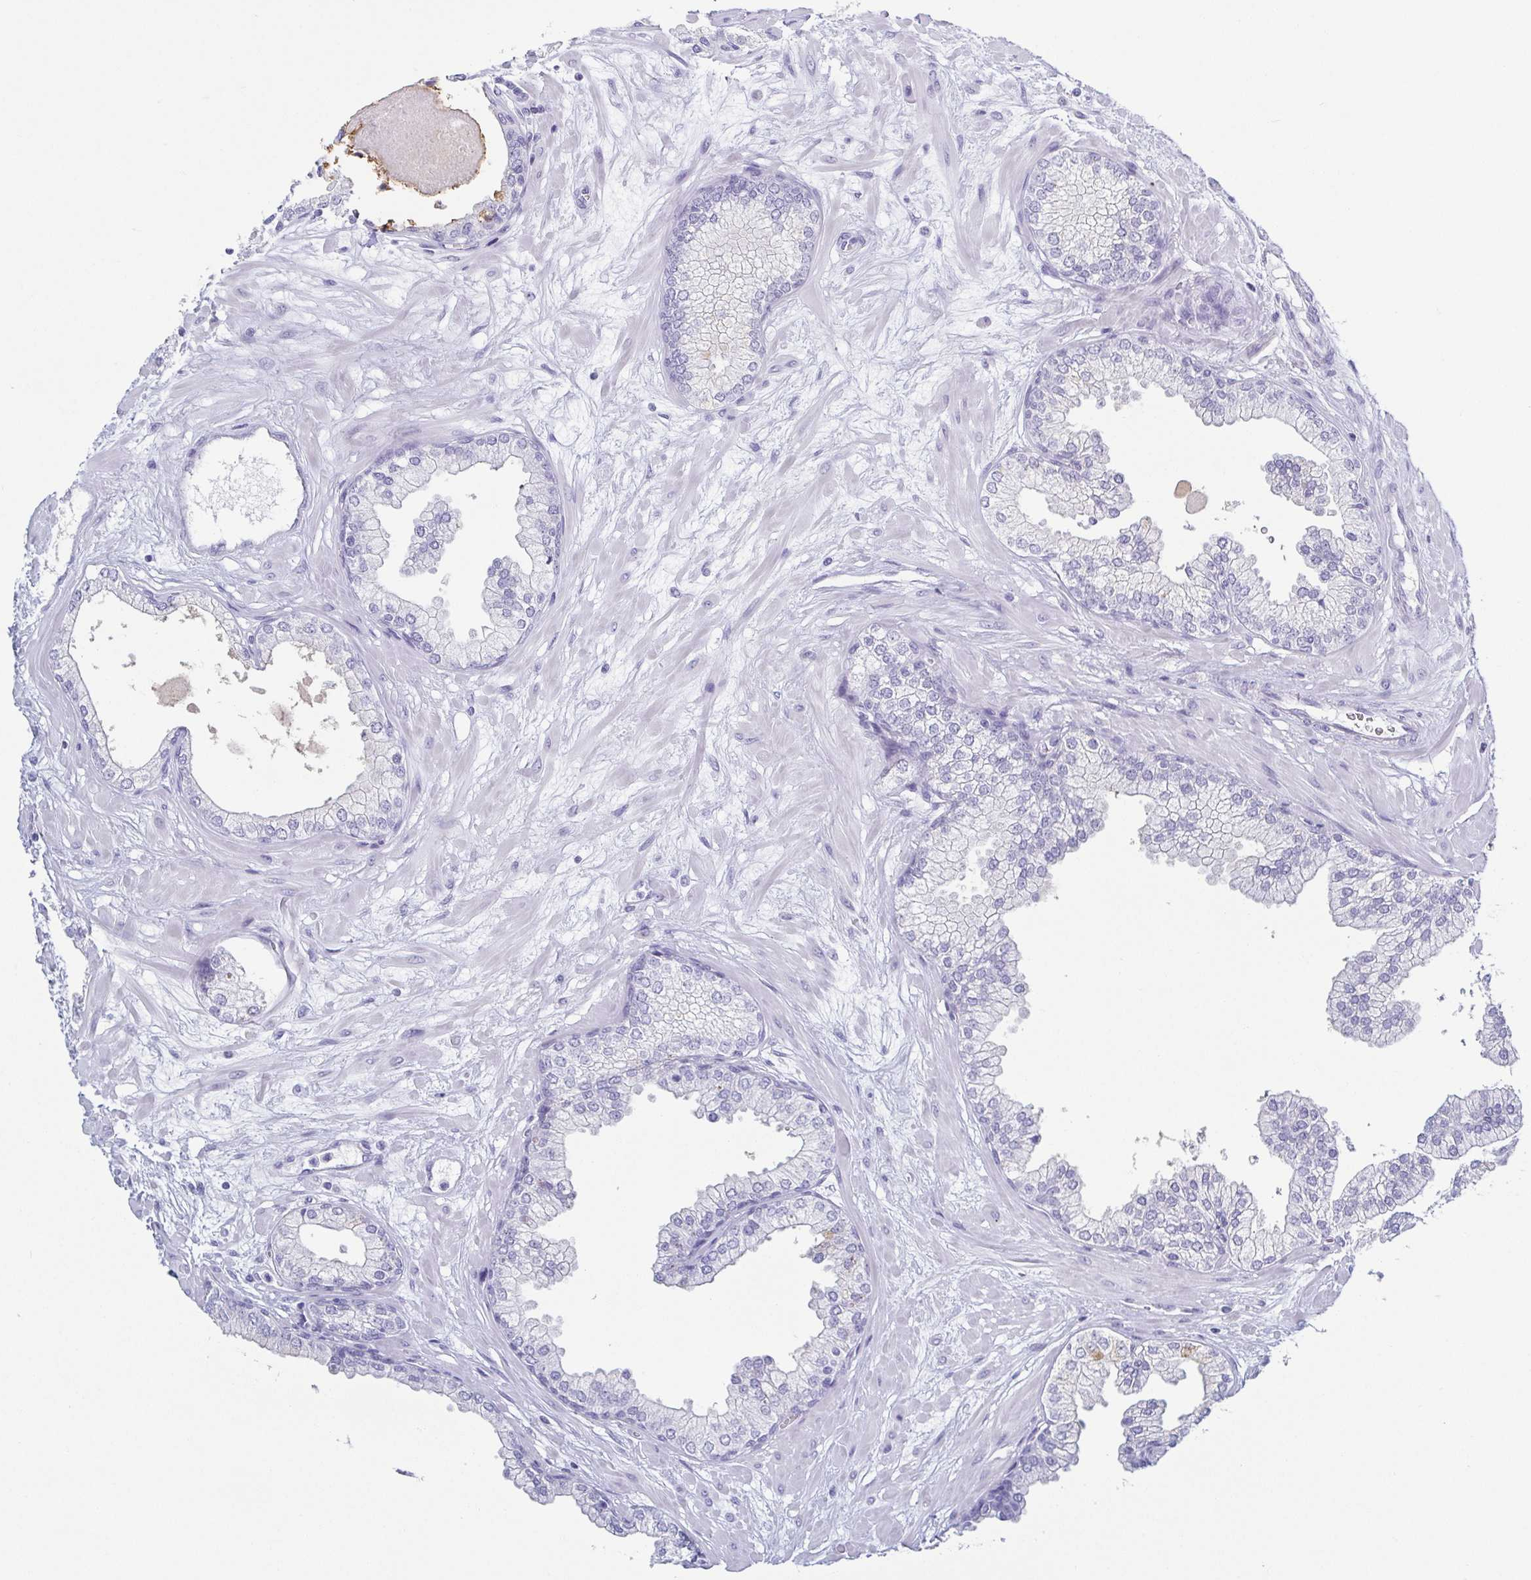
{"staining": {"intensity": "moderate", "quantity": "<25%", "location": "cytoplasmic/membranous"}, "tissue": "prostate", "cell_type": "Glandular cells", "image_type": "normal", "snomed": [{"axis": "morphology", "description": "Normal tissue, NOS"}, {"axis": "topography", "description": "Prostate"}, {"axis": "topography", "description": "Peripheral nerve tissue"}], "caption": "IHC (DAB) staining of normal prostate reveals moderate cytoplasmic/membranous protein expression in approximately <25% of glandular cells.", "gene": "ZG16B", "patient": {"sex": "male", "age": 61}}